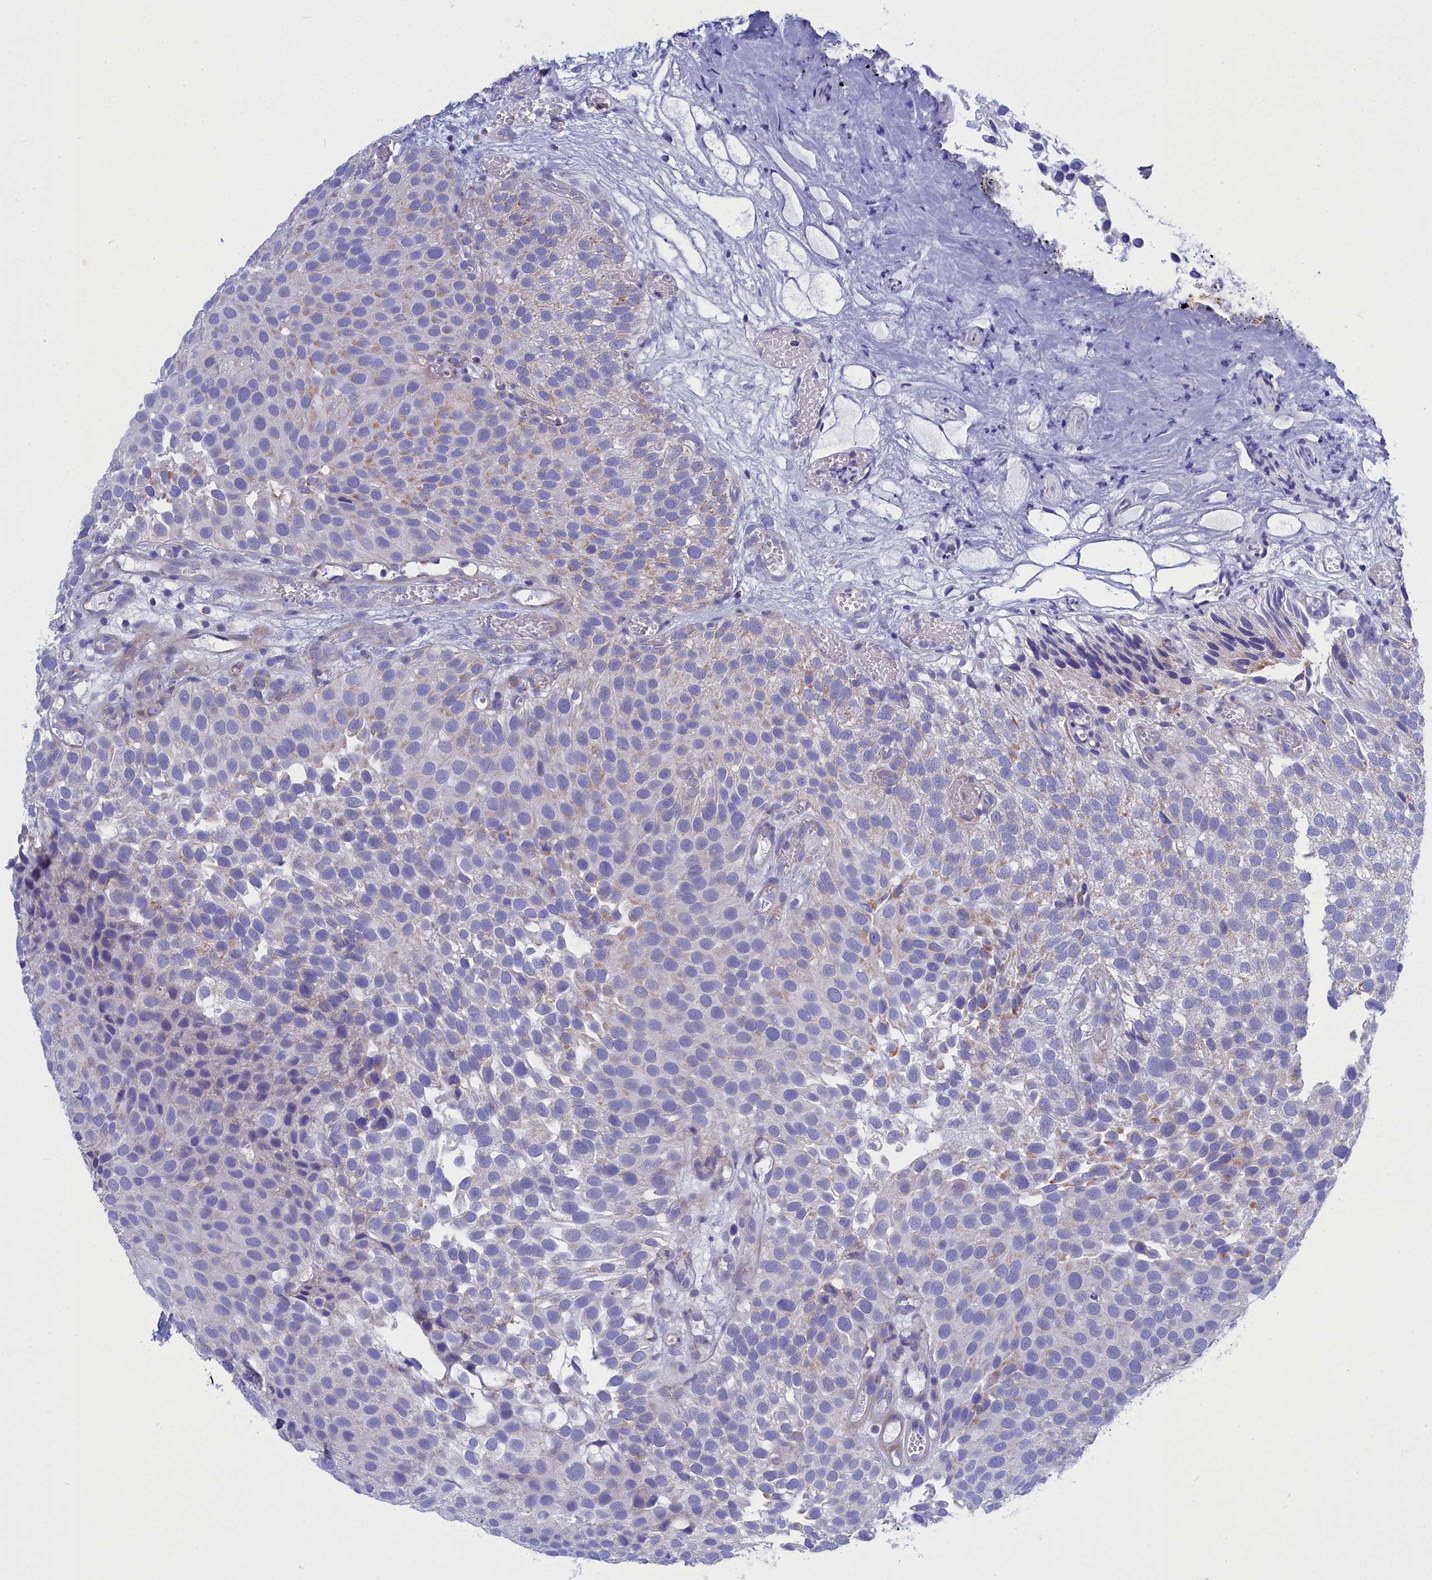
{"staining": {"intensity": "negative", "quantity": "none", "location": "none"}, "tissue": "urothelial cancer", "cell_type": "Tumor cells", "image_type": "cancer", "snomed": [{"axis": "morphology", "description": "Urothelial carcinoma, Low grade"}, {"axis": "topography", "description": "Urinary bladder"}], "caption": "This is a micrograph of IHC staining of urothelial cancer, which shows no staining in tumor cells.", "gene": "CCRL2", "patient": {"sex": "male", "age": 89}}